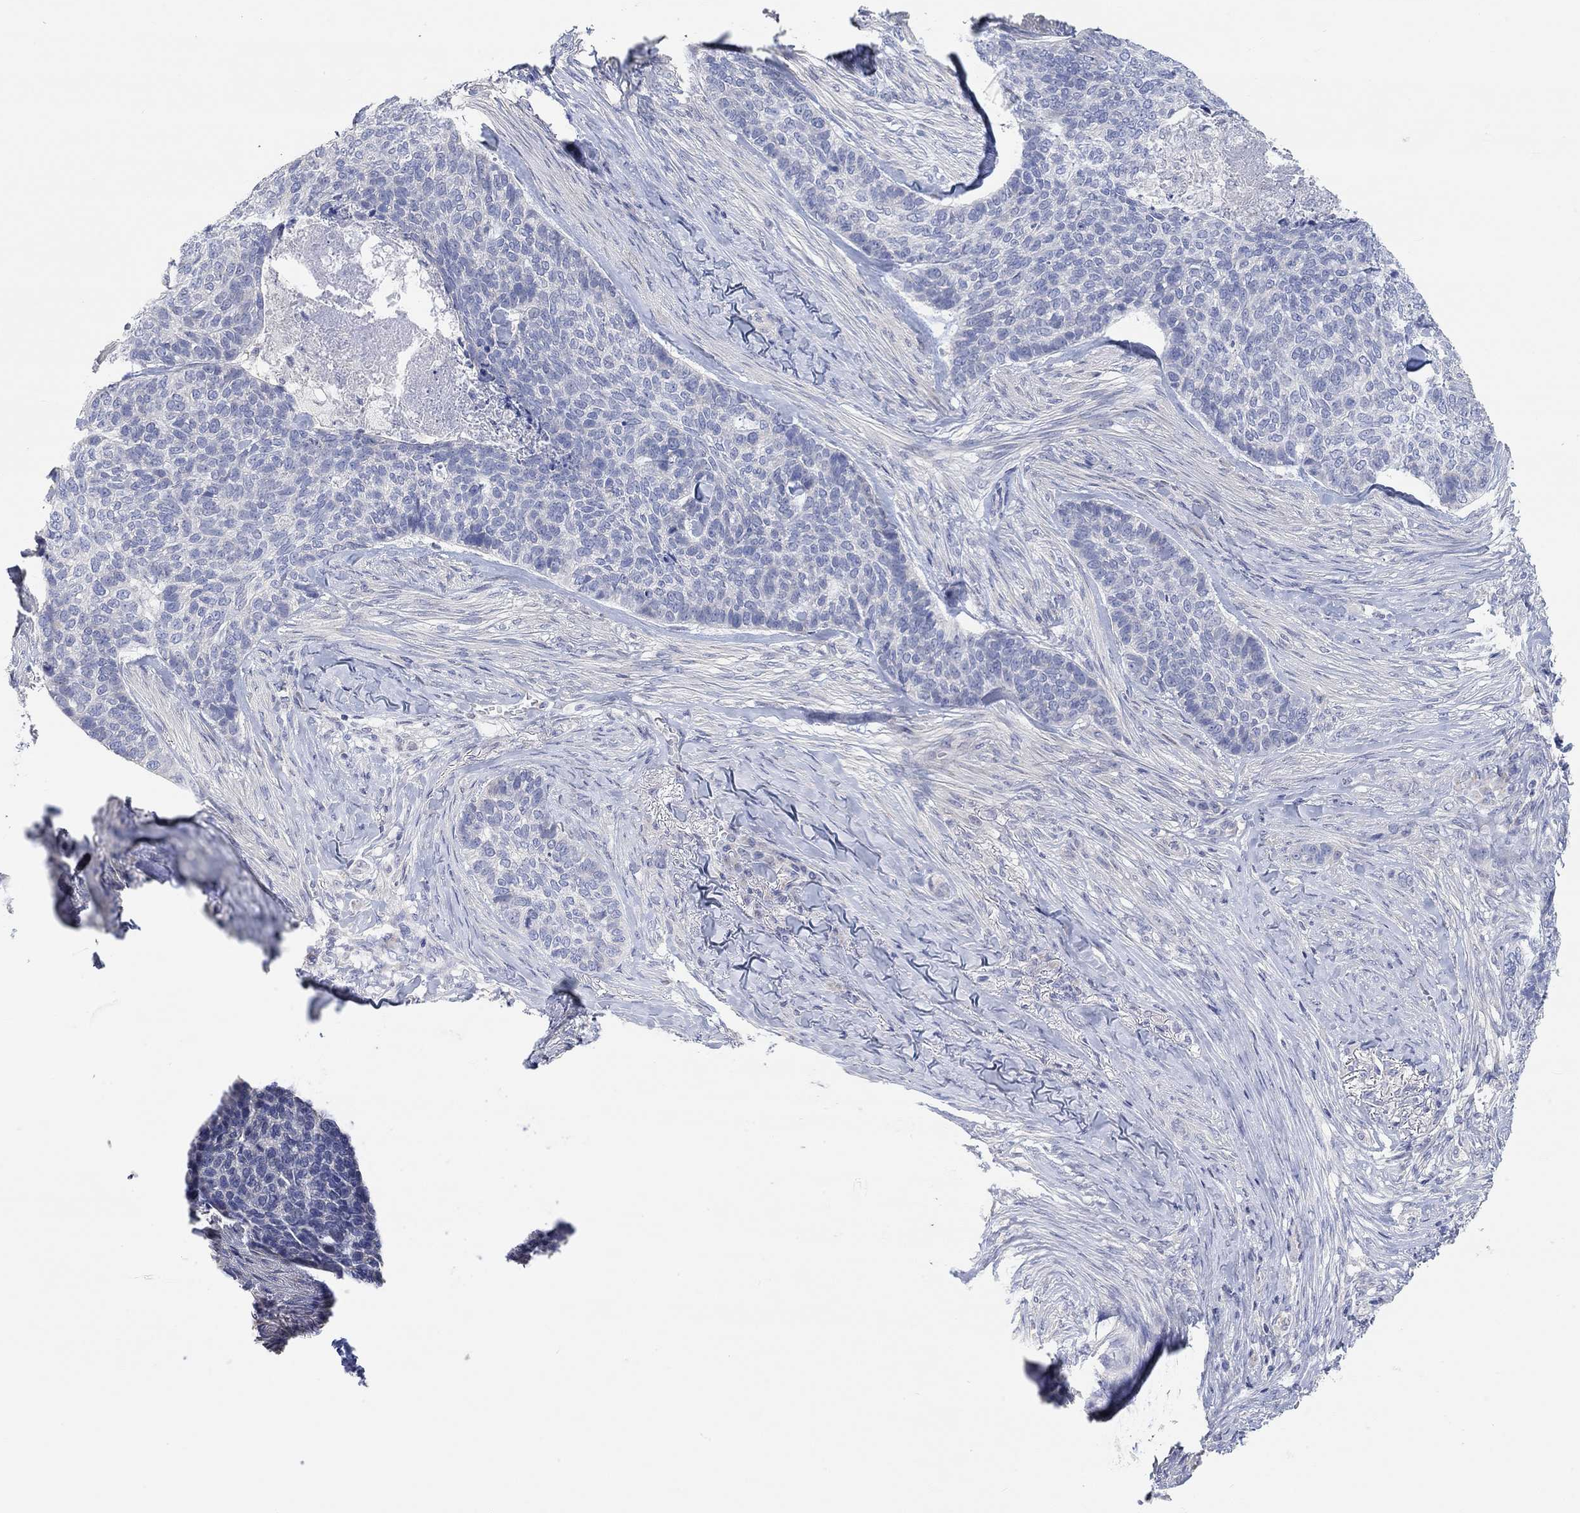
{"staining": {"intensity": "negative", "quantity": "none", "location": "none"}, "tissue": "skin cancer", "cell_type": "Tumor cells", "image_type": "cancer", "snomed": [{"axis": "morphology", "description": "Basal cell carcinoma"}, {"axis": "topography", "description": "Skin"}], "caption": "Immunohistochemistry (IHC) of basal cell carcinoma (skin) displays no positivity in tumor cells. (DAB immunohistochemistry with hematoxylin counter stain).", "gene": "NLRP14", "patient": {"sex": "female", "age": 69}}